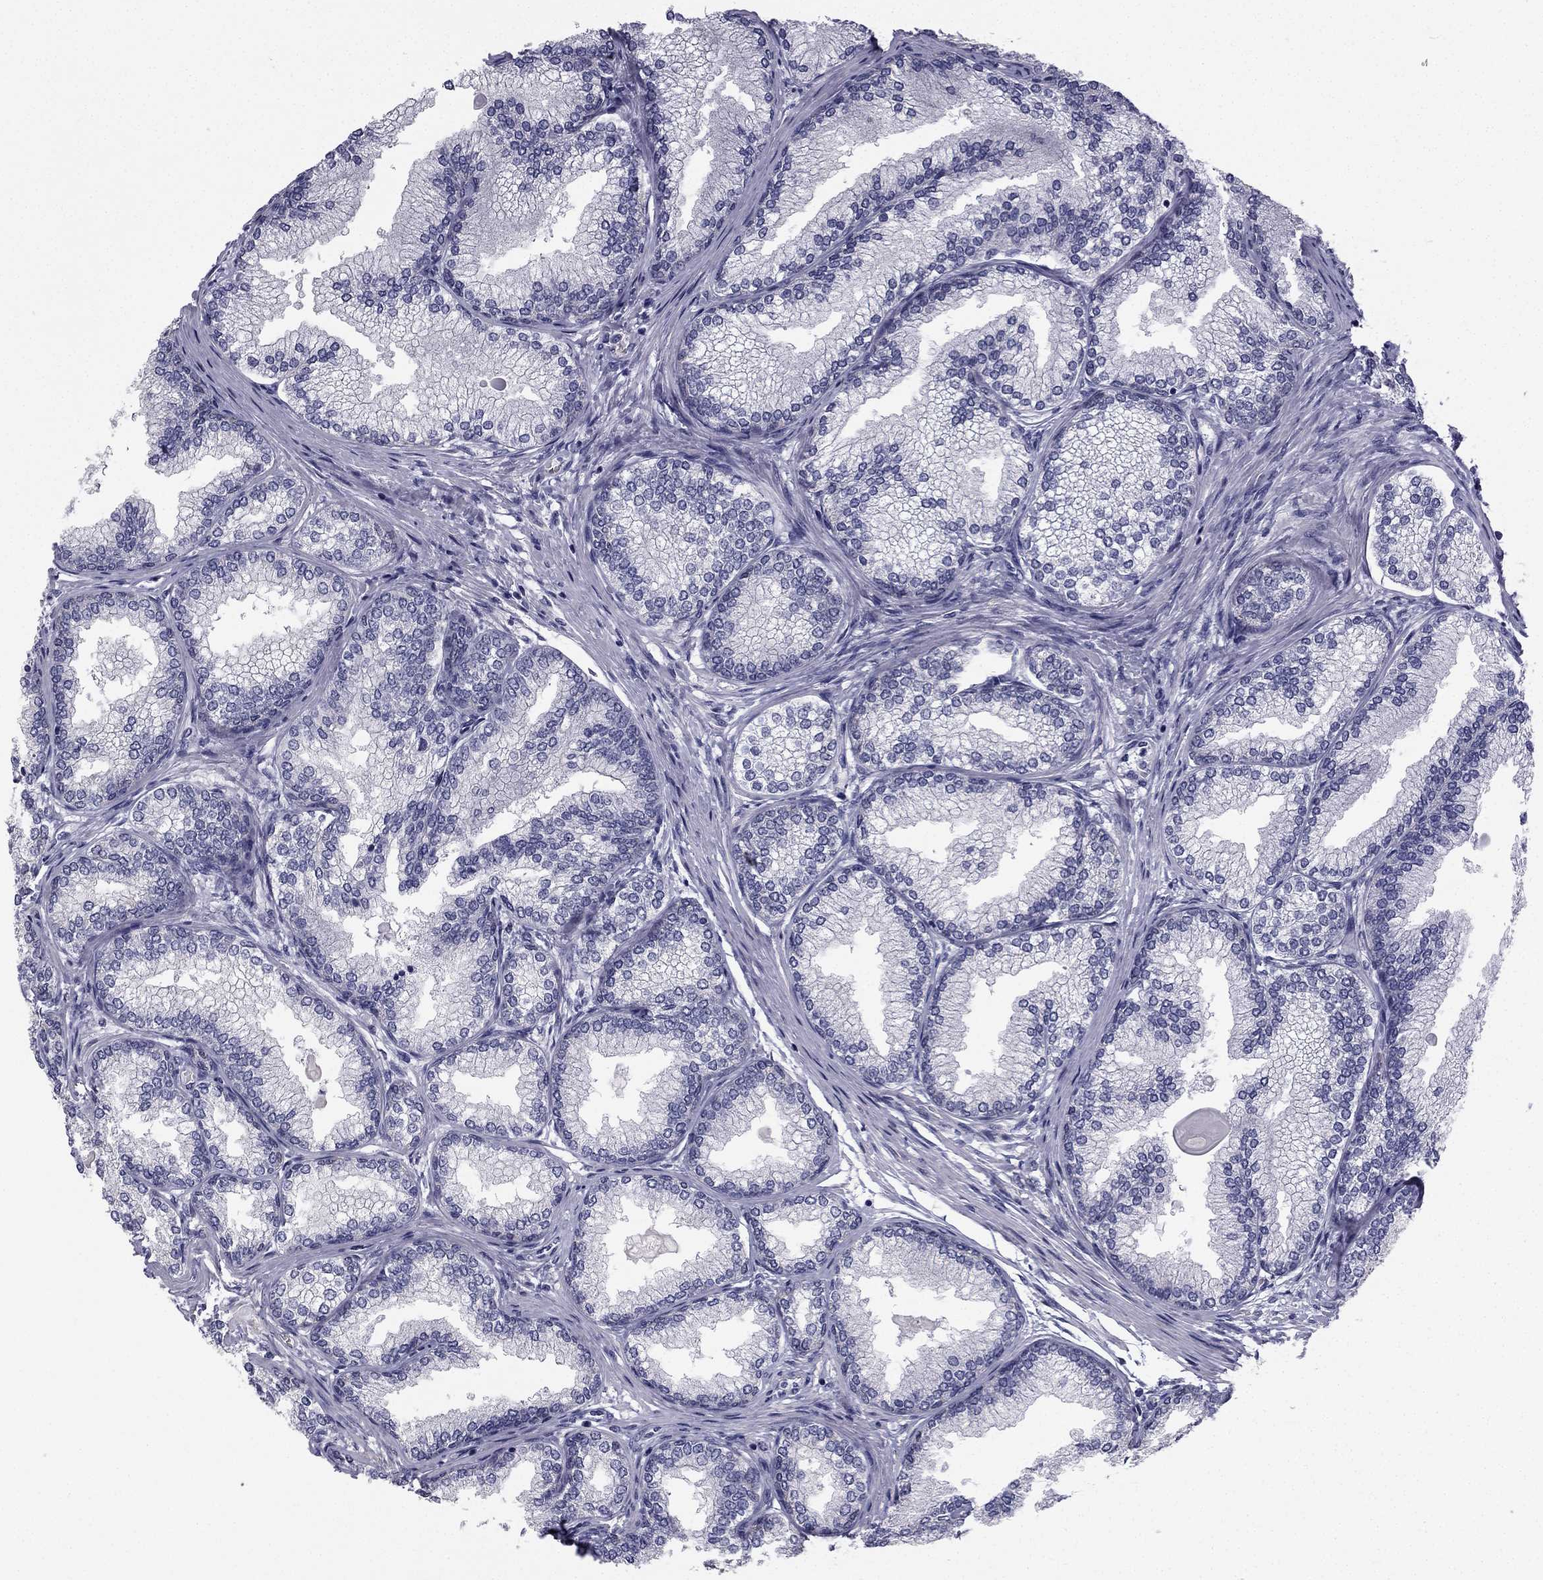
{"staining": {"intensity": "weak", "quantity": "<25%", "location": "cytoplasmic/membranous"}, "tissue": "prostate", "cell_type": "Glandular cells", "image_type": "normal", "snomed": [{"axis": "morphology", "description": "Normal tissue, NOS"}, {"axis": "topography", "description": "Prostate"}], "caption": "The histopathology image shows no significant staining in glandular cells of prostate.", "gene": "CCDC40", "patient": {"sex": "male", "age": 72}}